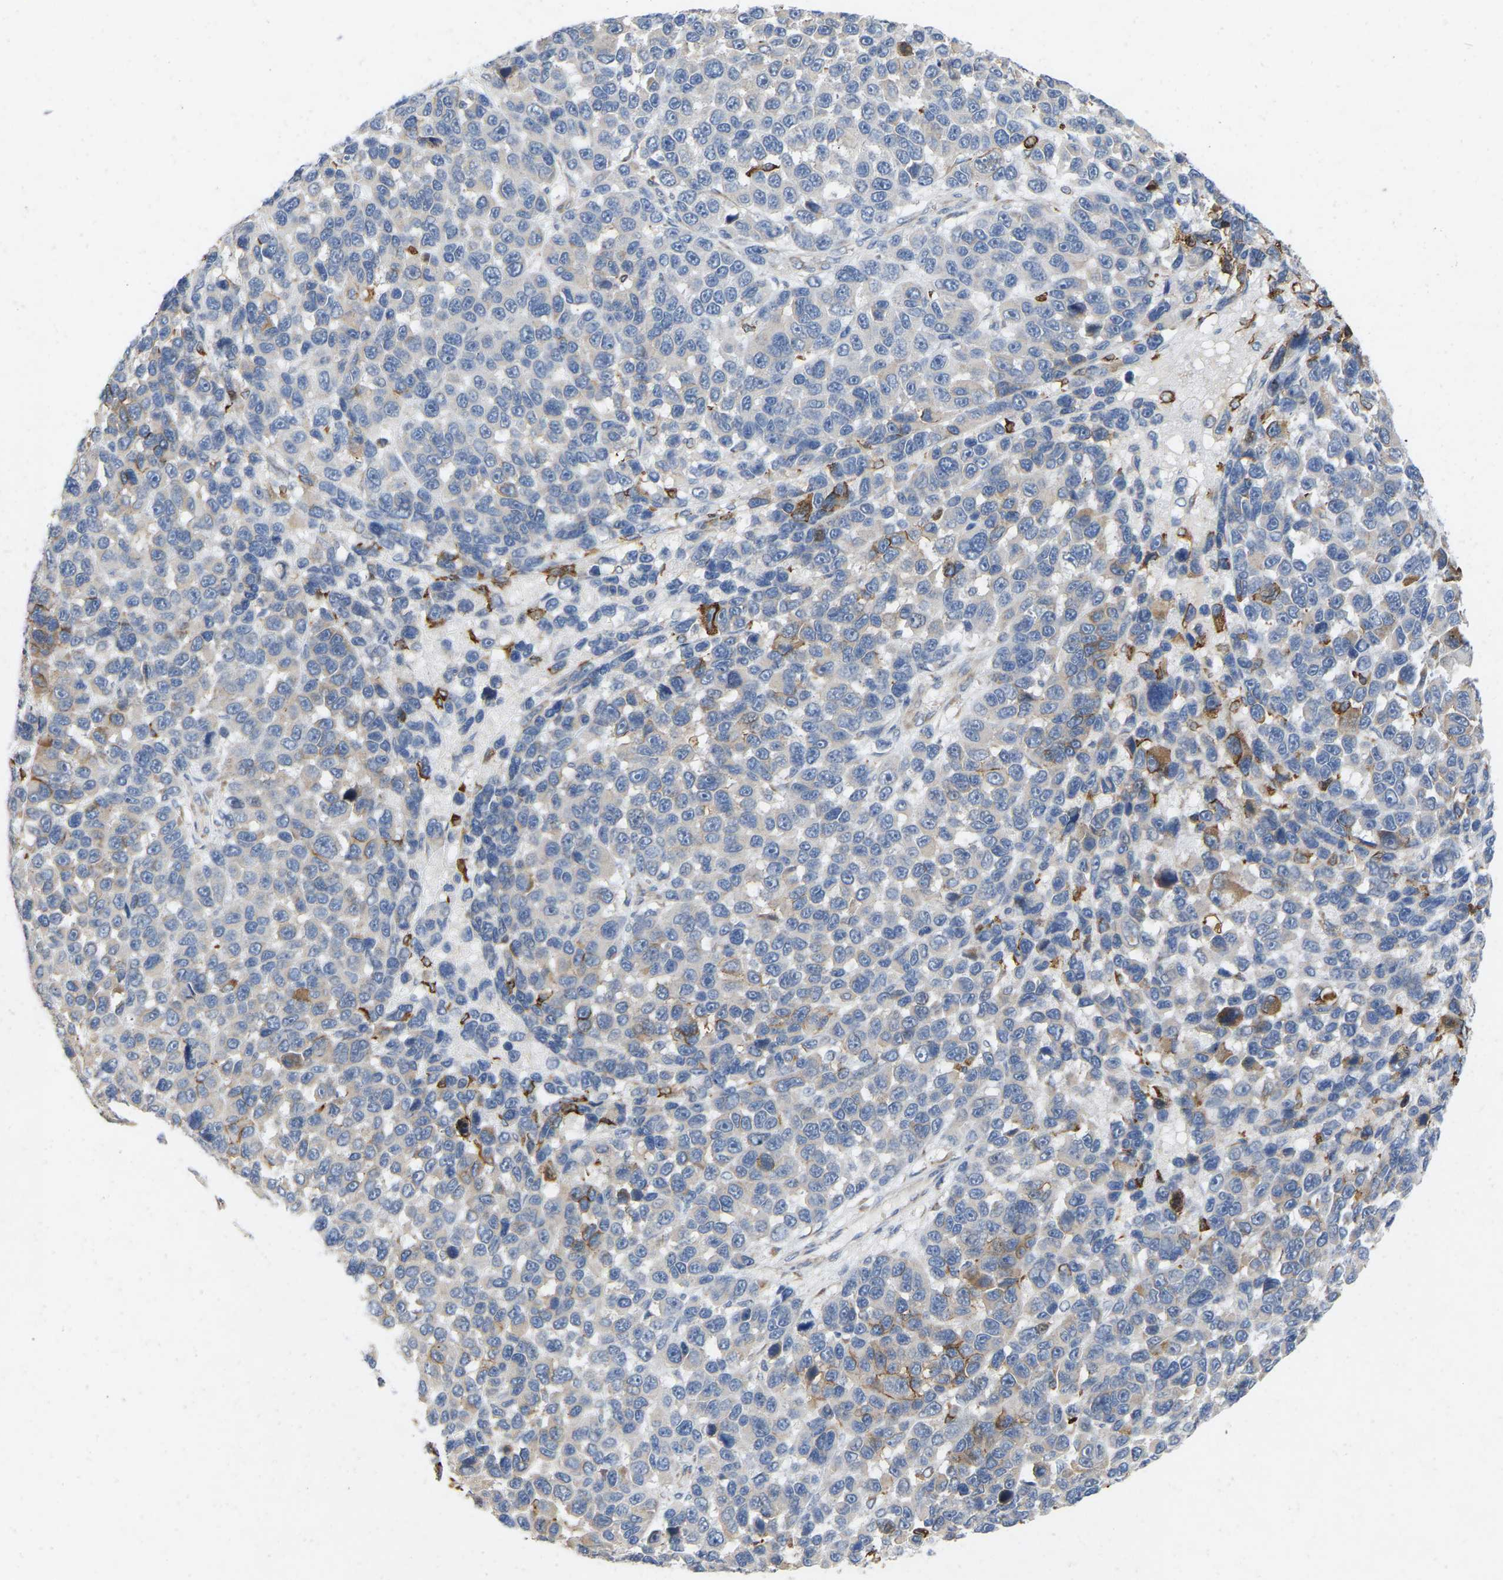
{"staining": {"intensity": "negative", "quantity": "none", "location": "none"}, "tissue": "melanoma", "cell_type": "Tumor cells", "image_type": "cancer", "snomed": [{"axis": "morphology", "description": "Malignant melanoma, NOS"}, {"axis": "topography", "description": "Skin"}], "caption": "An immunohistochemistry histopathology image of melanoma is shown. There is no staining in tumor cells of melanoma. (DAB (3,3'-diaminobenzidine) IHC, high magnification).", "gene": "RHEB", "patient": {"sex": "male", "age": 53}}